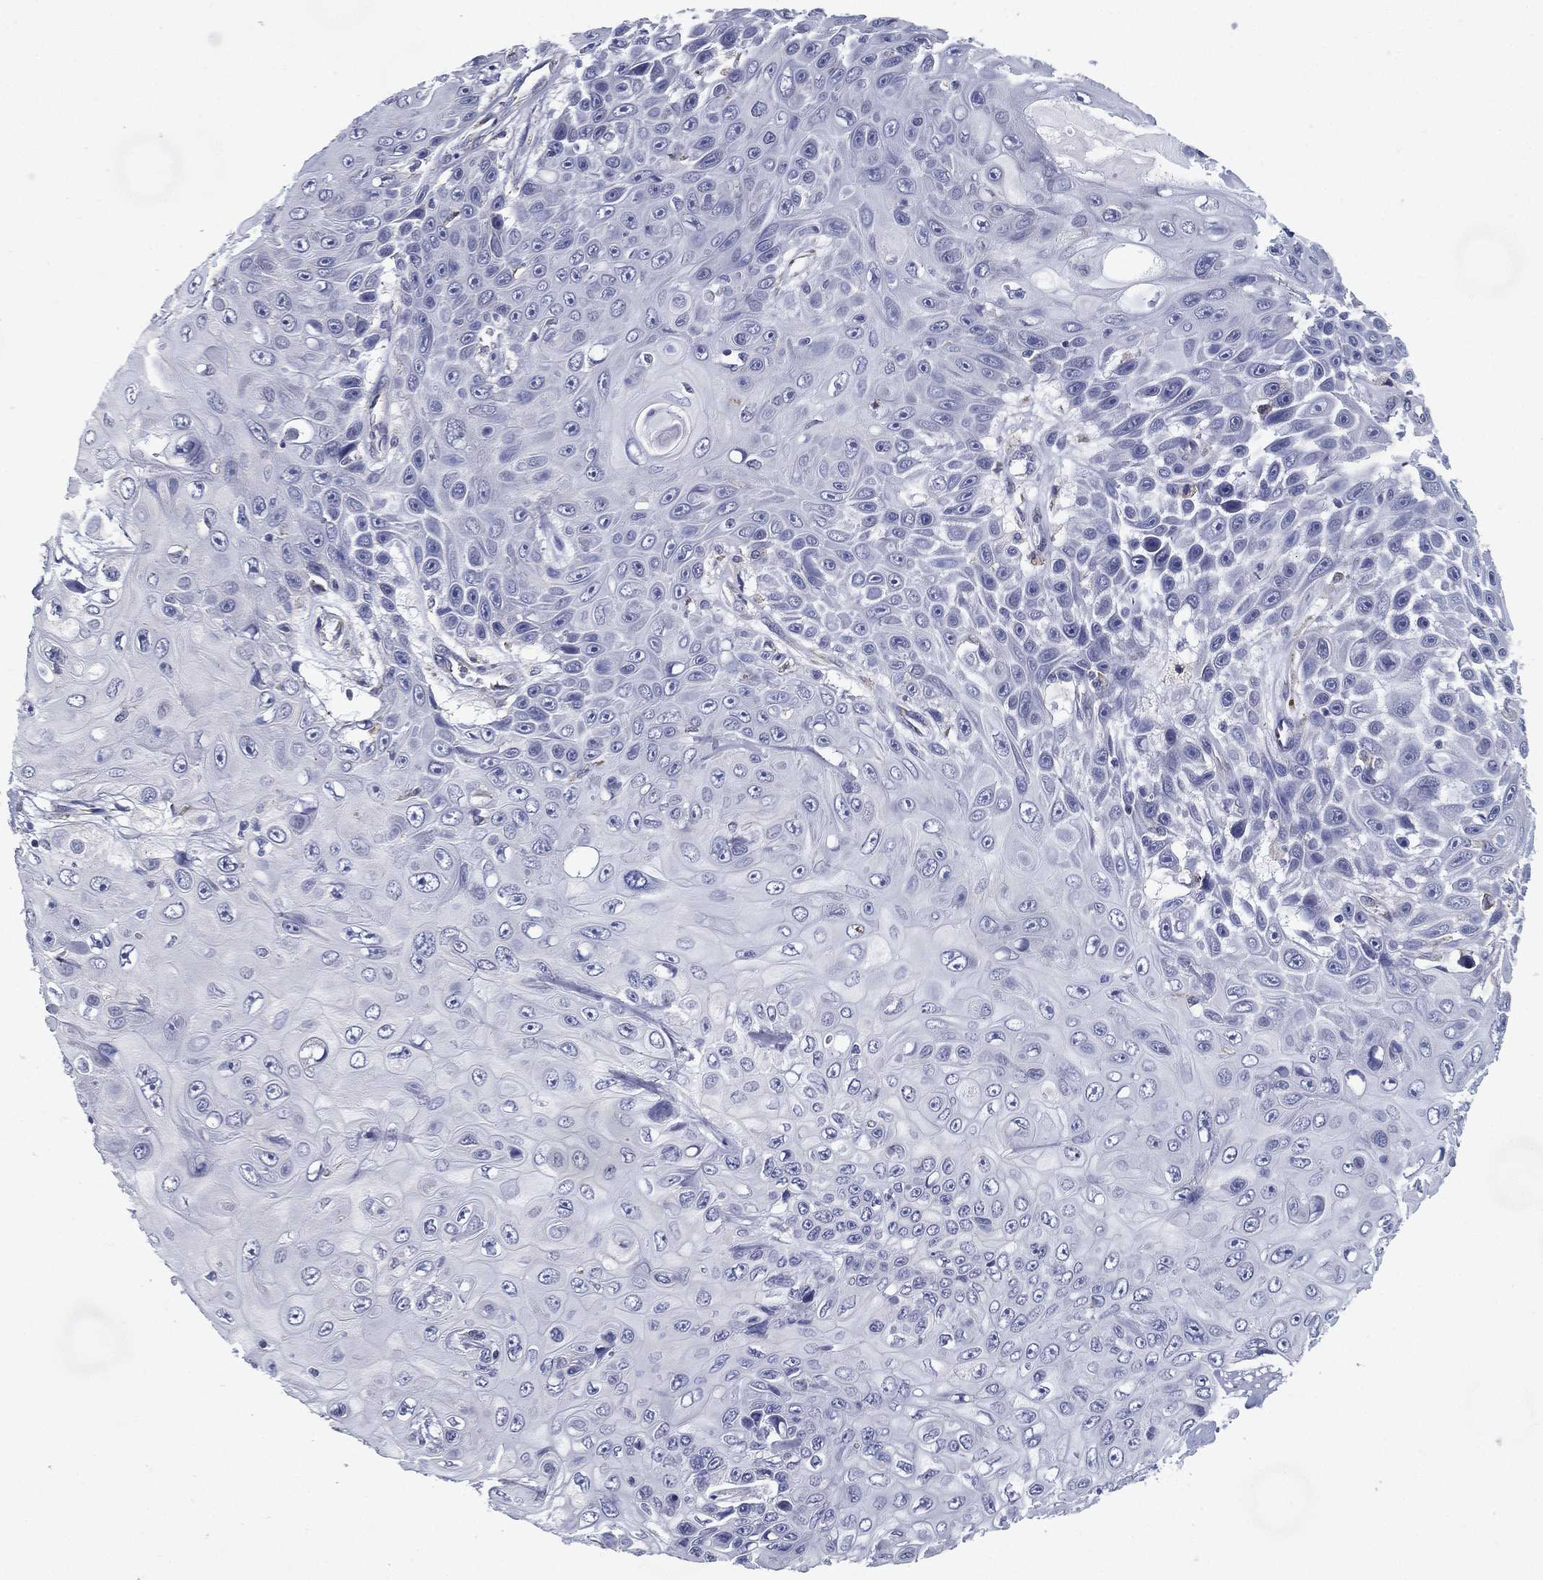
{"staining": {"intensity": "negative", "quantity": "none", "location": "none"}, "tissue": "skin cancer", "cell_type": "Tumor cells", "image_type": "cancer", "snomed": [{"axis": "morphology", "description": "Squamous cell carcinoma, NOS"}, {"axis": "topography", "description": "Skin"}], "caption": "The IHC photomicrograph has no significant positivity in tumor cells of skin cancer (squamous cell carcinoma) tissue.", "gene": "C19orf18", "patient": {"sex": "male", "age": 82}}